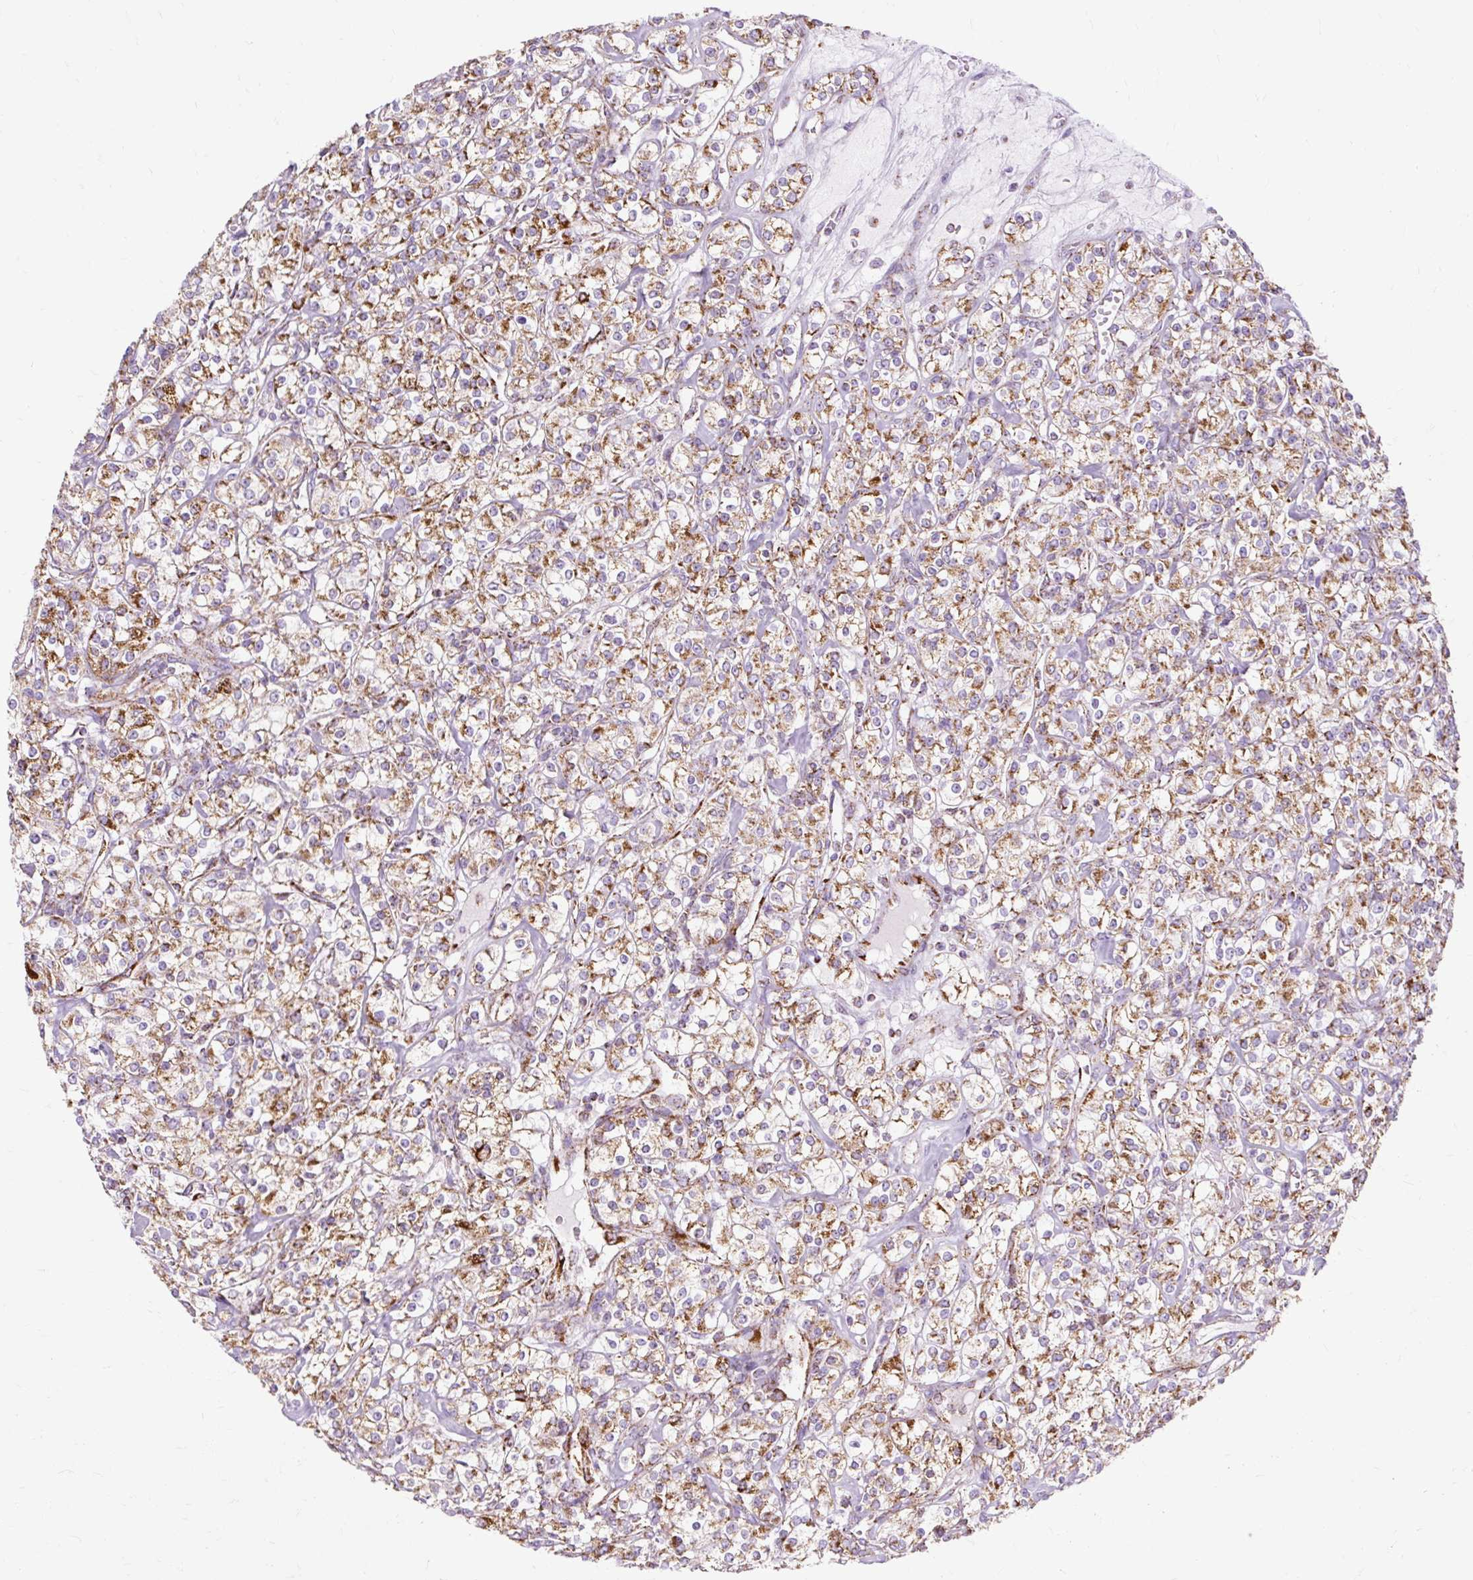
{"staining": {"intensity": "moderate", "quantity": ">75%", "location": "cytoplasmic/membranous"}, "tissue": "renal cancer", "cell_type": "Tumor cells", "image_type": "cancer", "snomed": [{"axis": "morphology", "description": "Adenocarcinoma, NOS"}, {"axis": "topography", "description": "Kidney"}], "caption": "Immunohistochemical staining of adenocarcinoma (renal) demonstrates medium levels of moderate cytoplasmic/membranous protein positivity in about >75% of tumor cells.", "gene": "DLAT", "patient": {"sex": "male", "age": 77}}